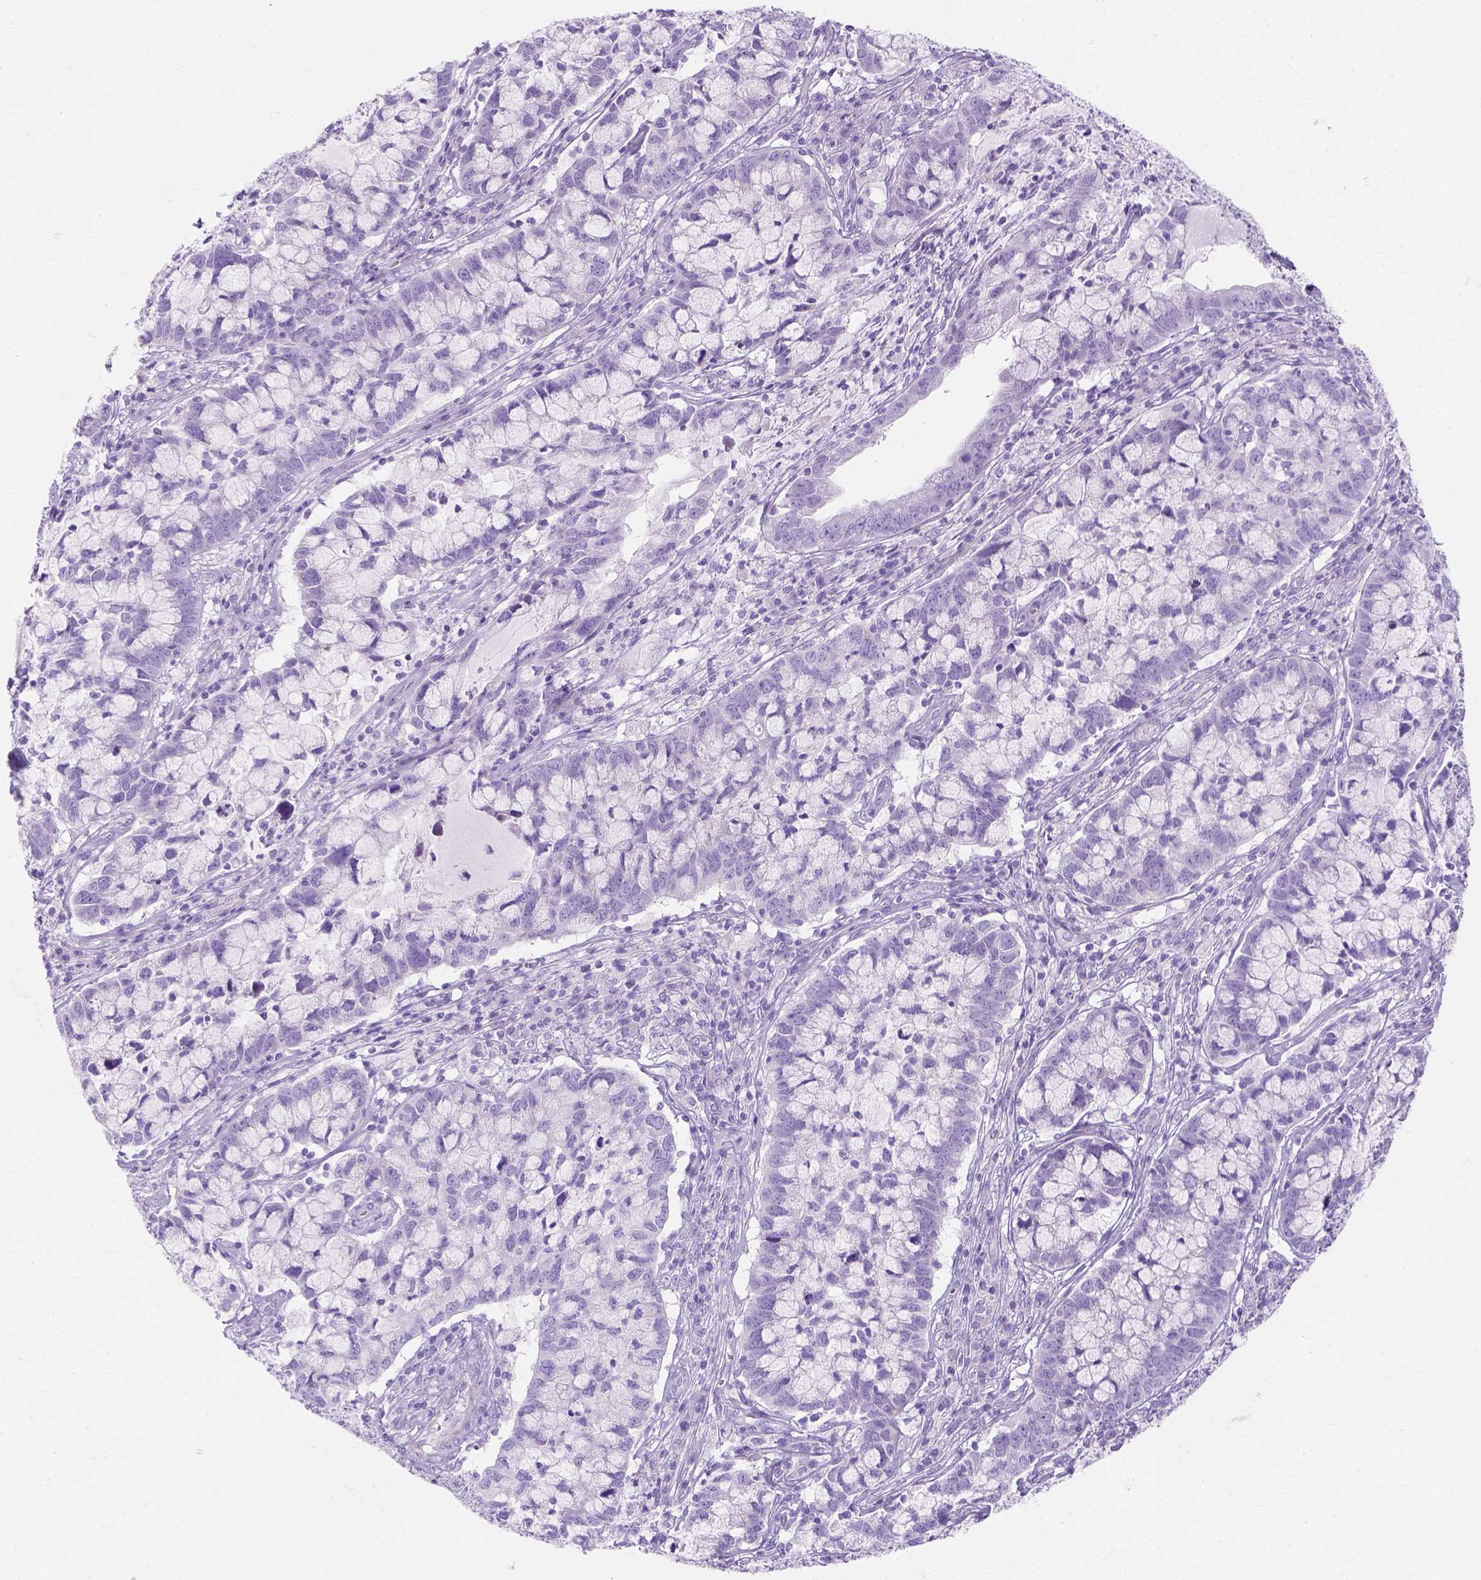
{"staining": {"intensity": "negative", "quantity": "none", "location": "none"}, "tissue": "cervical cancer", "cell_type": "Tumor cells", "image_type": "cancer", "snomed": [{"axis": "morphology", "description": "Adenocarcinoma, NOS"}, {"axis": "topography", "description": "Cervix"}], "caption": "There is no significant staining in tumor cells of cervical cancer (adenocarcinoma).", "gene": "MYH15", "patient": {"sex": "female", "age": 40}}